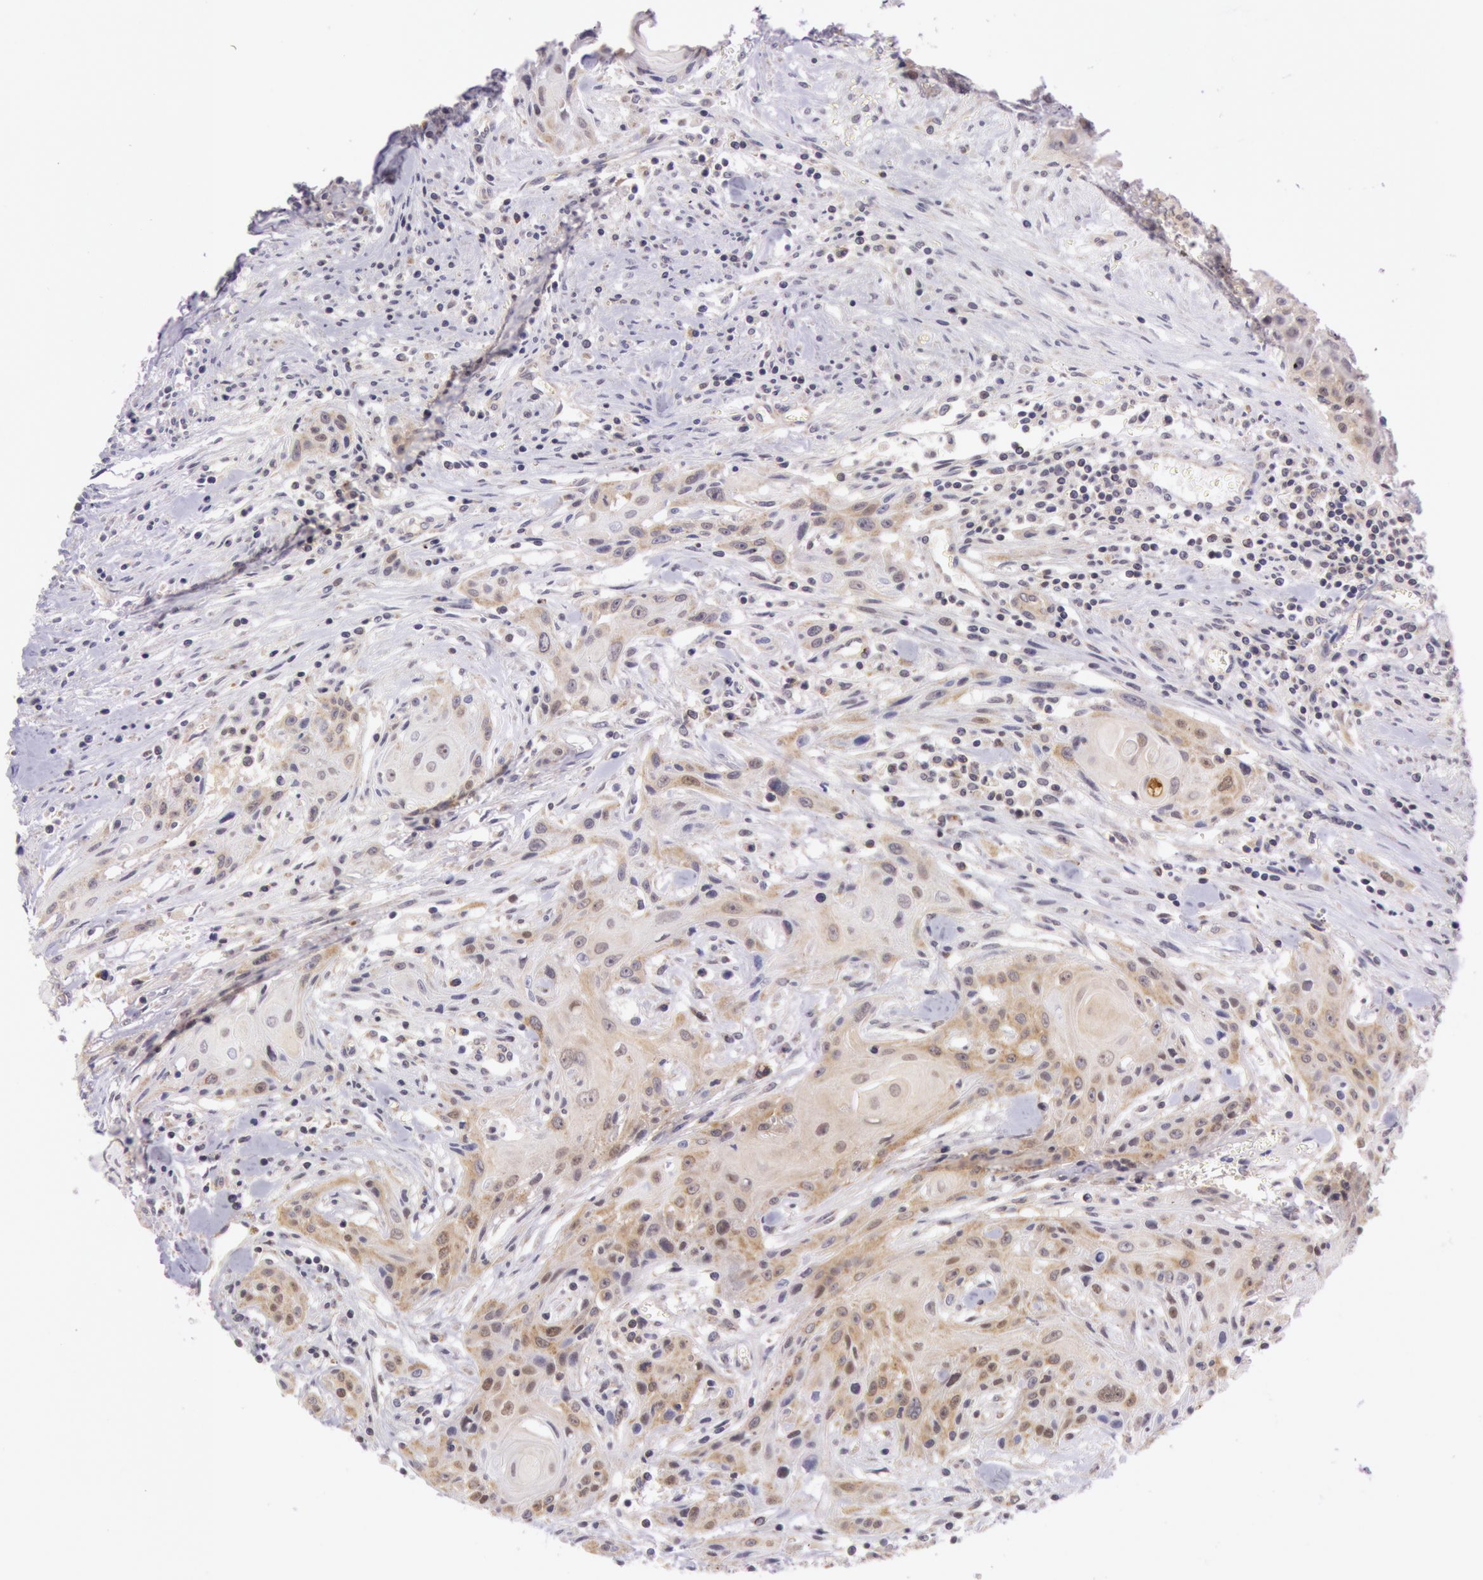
{"staining": {"intensity": "moderate", "quantity": ">75%", "location": "cytoplasmic/membranous,nuclear"}, "tissue": "head and neck cancer", "cell_type": "Tumor cells", "image_type": "cancer", "snomed": [{"axis": "morphology", "description": "Squamous cell carcinoma, NOS"}, {"axis": "morphology", "description": "Squamous cell carcinoma, metastatic, NOS"}, {"axis": "topography", "description": "Lymph node"}, {"axis": "topography", "description": "Salivary gland"}, {"axis": "topography", "description": "Head-Neck"}], "caption": "IHC (DAB (3,3'-diaminobenzidine)) staining of human head and neck cancer shows moderate cytoplasmic/membranous and nuclear protein positivity in approximately >75% of tumor cells.", "gene": "CDK16", "patient": {"sex": "female", "age": 74}}